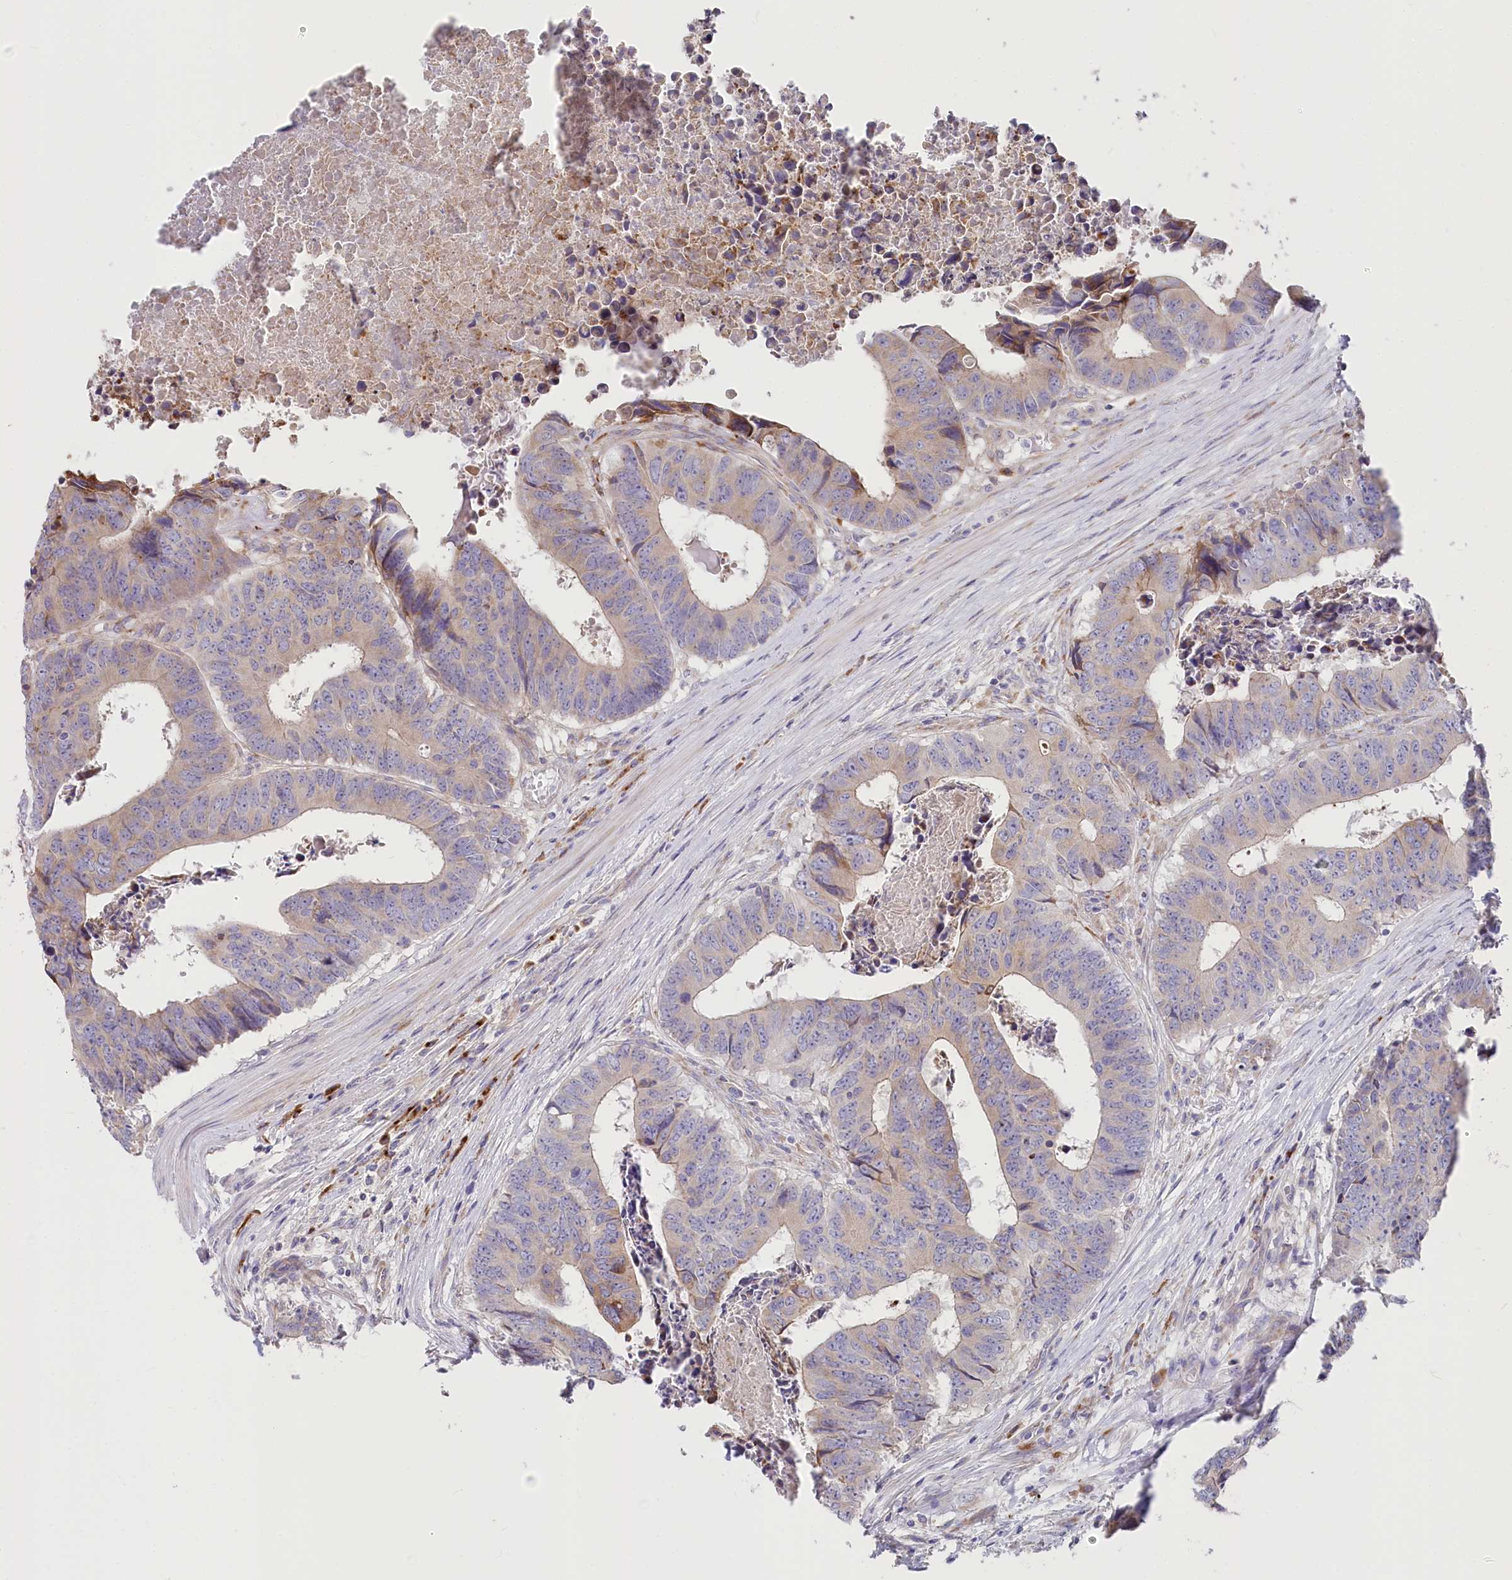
{"staining": {"intensity": "weak", "quantity": ">75%", "location": "cytoplasmic/membranous"}, "tissue": "colorectal cancer", "cell_type": "Tumor cells", "image_type": "cancer", "snomed": [{"axis": "morphology", "description": "Adenocarcinoma, NOS"}, {"axis": "topography", "description": "Rectum"}], "caption": "High-magnification brightfield microscopy of colorectal adenocarcinoma stained with DAB (brown) and counterstained with hematoxylin (blue). tumor cells exhibit weak cytoplasmic/membranous positivity is seen in approximately>75% of cells.", "gene": "POGLUT1", "patient": {"sex": "male", "age": 84}}